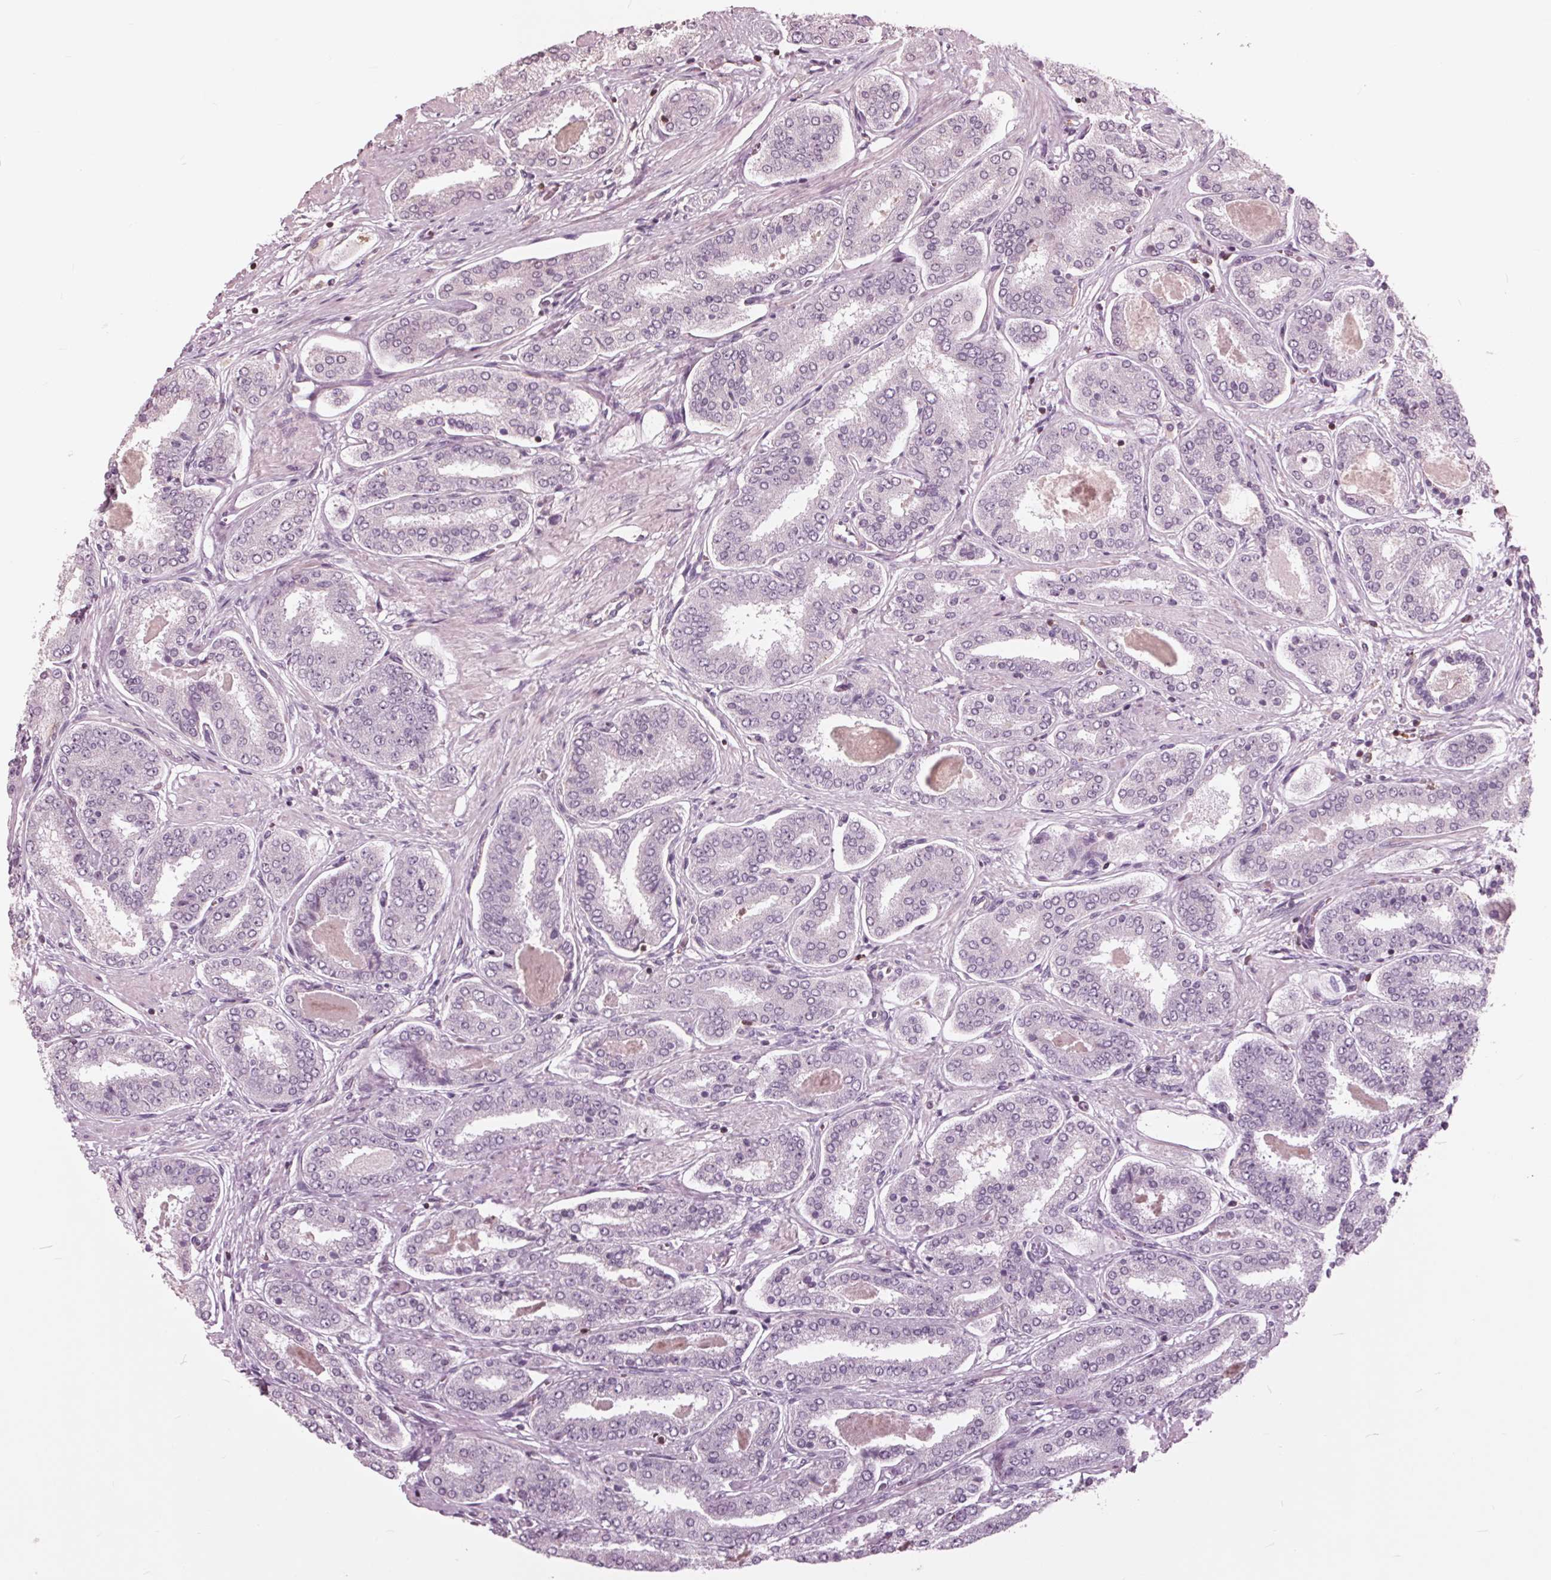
{"staining": {"intensity": "negative", "quantity": "none", "location": "none"}, "tissue": "prostate cancer", "cell_type": "Tumor cells", "image_type": "cancer", "snomed": [{"axis": "morphology", "description": "Adenocarcinoma, High grade"}, {"axis": "topography", "description": "Prostate"}], "caption": "Immunohistochemistry micrograph of neoplastic tissue: human adenocarcinoma (high-grade) (prostate) stained with DAB demonstrates no significant protein expression in tumor cells.", "gene": "ING3", "patient": {"sex": "male", "age": 63}}